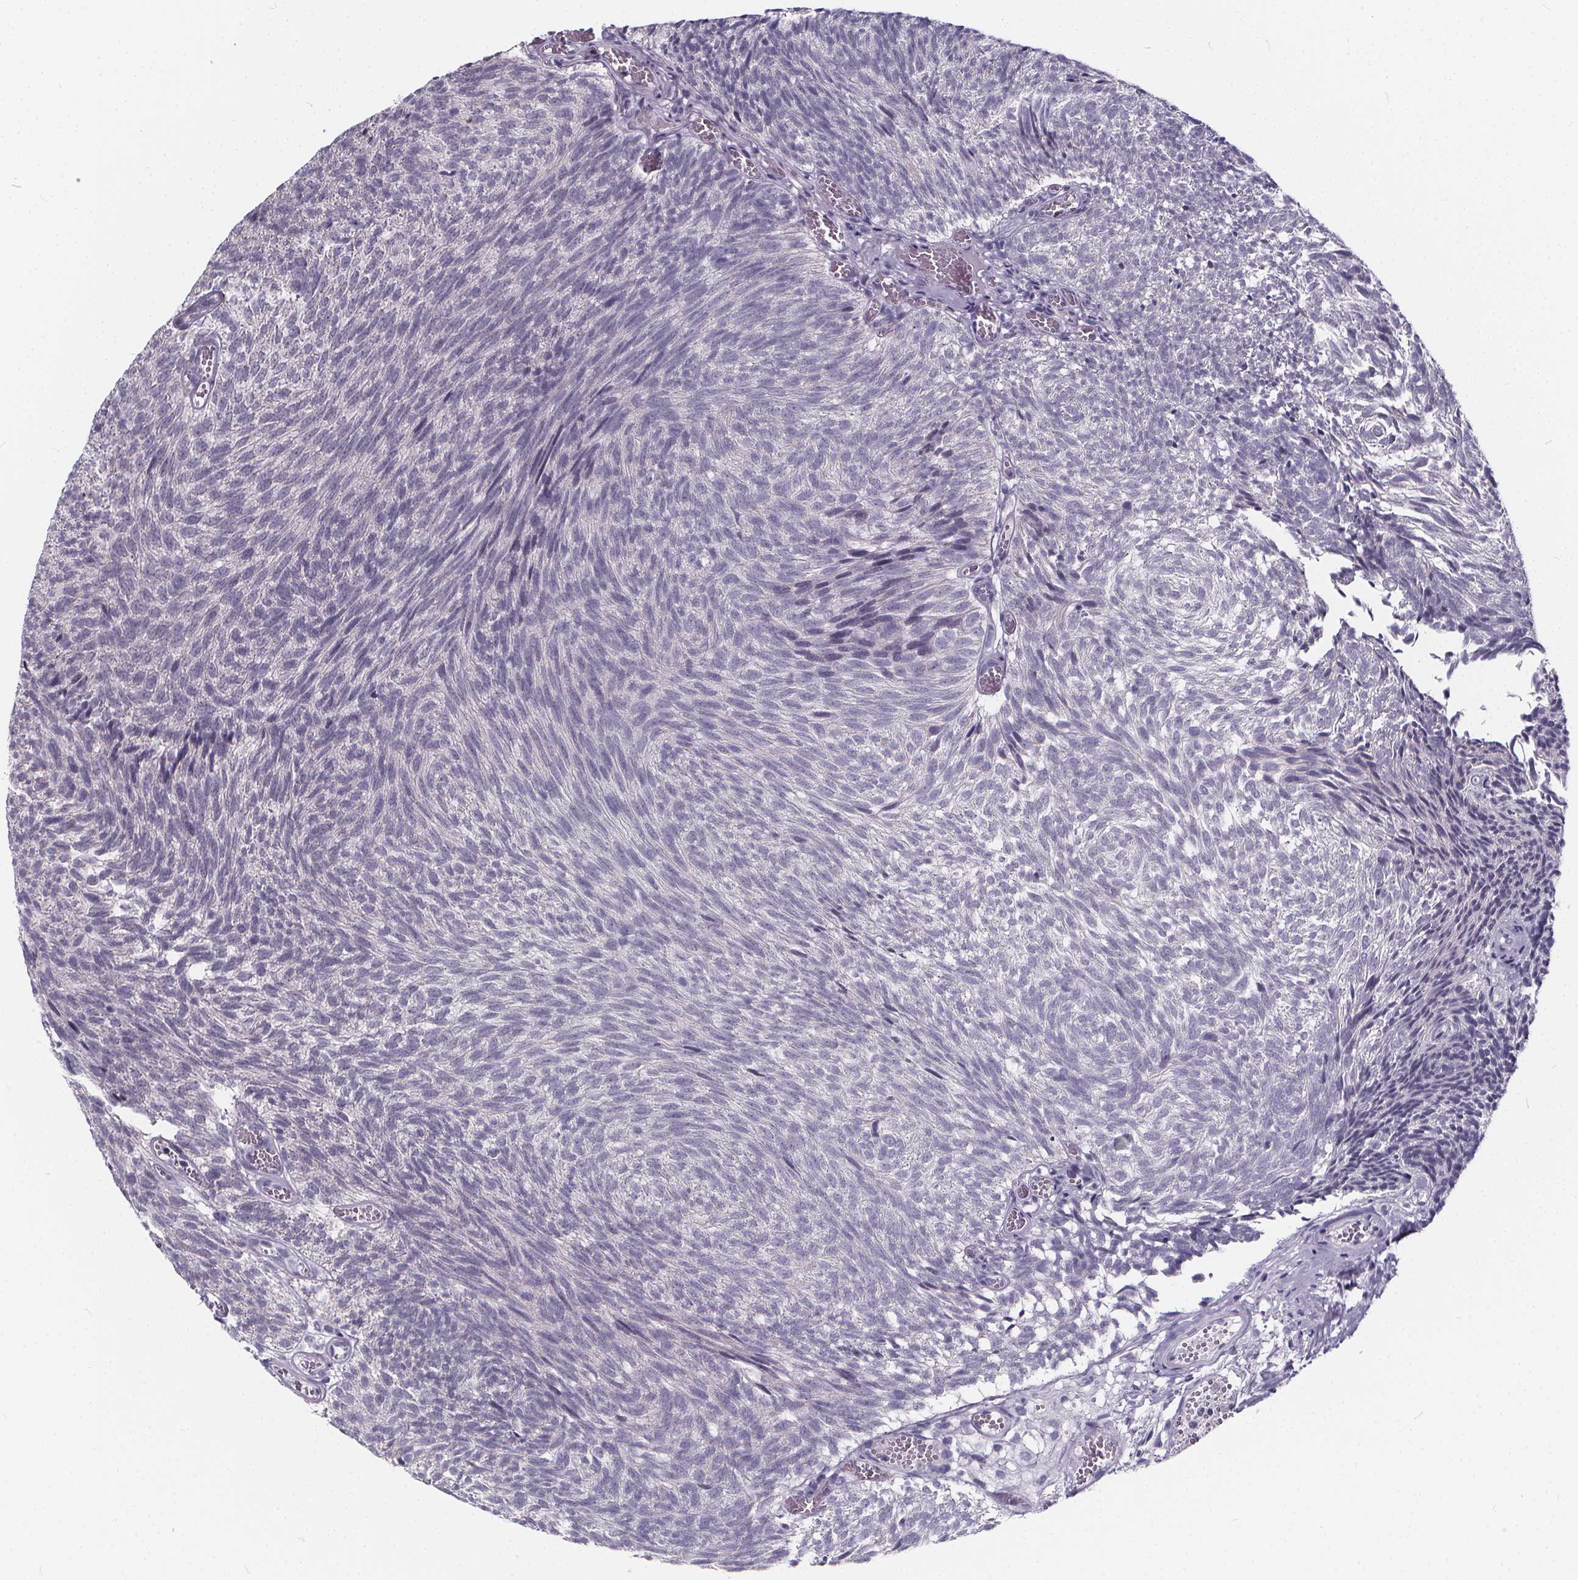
{"staining": {"intensity": "negative", "quantity": "none", "location": "none"}, "tissue": "urothelial cancer", "cell_type": "Tumor cells", "image_type": "cancer", "snomed": [{"axis": "morphology", "description": "Urothelial carcinoma, Low grade"}, {"axis": "topography", "description": "Urinary bladder"}], "caption": "IHC of urothelial cancer demonstrates no staining in tumor cells.", "gene": "SPEF2", "patient": {"sex": "male", "age": 77}}